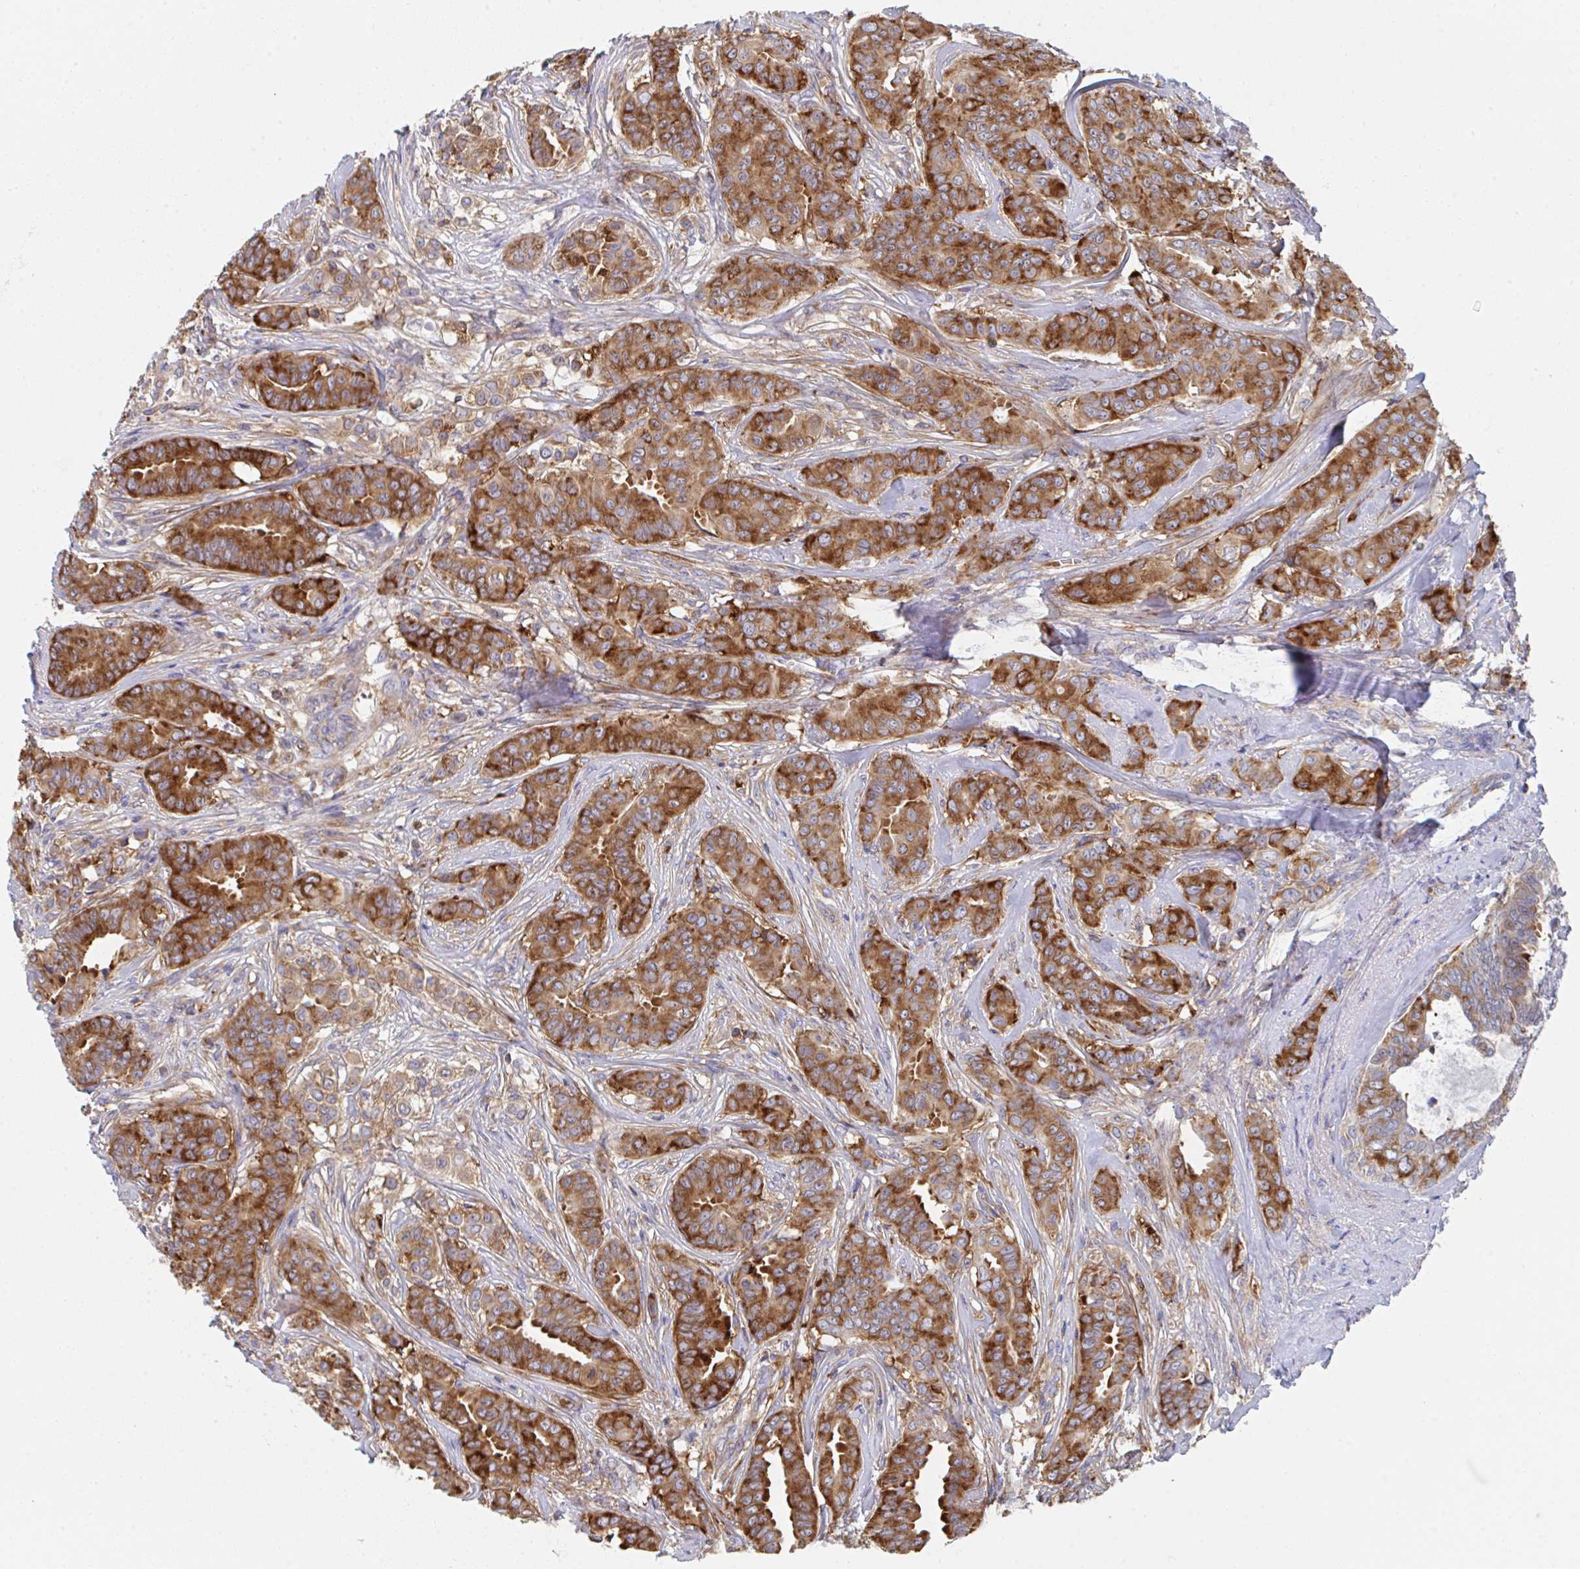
{"staining": {"intensity": "strong", "quantity": ">75%", "location": "cytoplasmic/membranous"}, "tissue": "breast cancer", "cell_type": "Tumor cells", "image_type": "cancer", "snomed": [{"axis": "morphology", "description": "Duct carcinoma"}, {"axis": "topography", "description": "Breast"}], "caption": "Human breast cancer stained with a brown dye shows strong cytoplasmic/membranous positive positivity in approximately >75% of tumor cells.", "gene": "WNK1", "patient": {"sex": "female", "age": 45}}